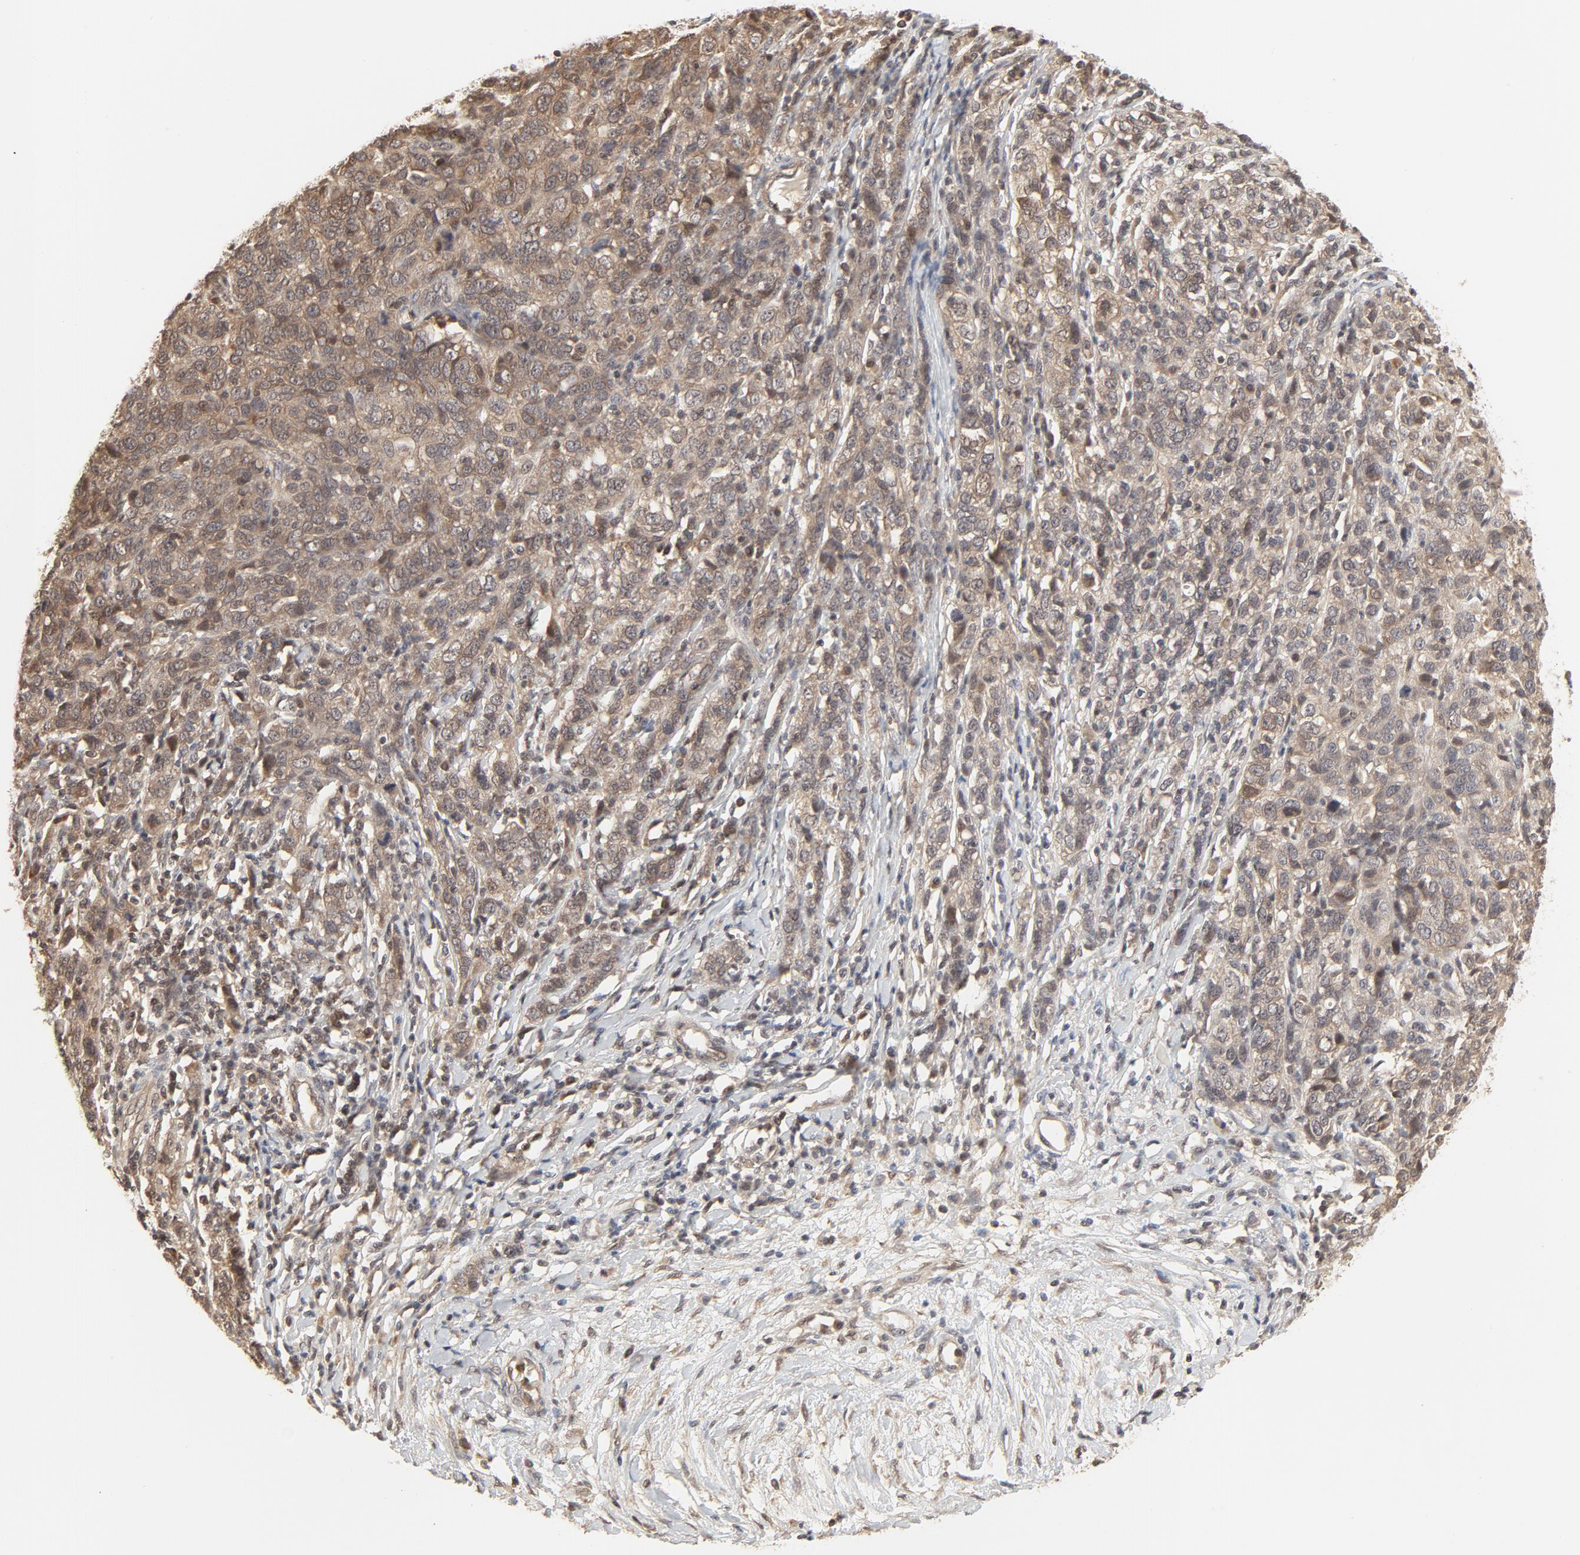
{"staining": {"intensity": "weak", "quantity": ">75%", "location": "cytoplasmic/membranous,nuclear"}, "tissue": "ovarian cancer", "cell_type": "Tumor cells", "image_type": "cancer", "snomed": [{"axis": "morphology", "description": "Cystadenocarcinoma, serous, NOS"}, {"axis": "topography", "description": "Ovary"}], "caption": "Immunohistochemistry (IHC) of serous cystadenocarcinoma (ovarian) reveals low levels of weak cytoplasmic/membranous and nuclear staining in approximately >75% of tumor cells. (Stains: DAB (3,3'-diaminobenzidine) in brown, nuclei in blue, Microscopy: brightfield microscopy at high magnification).", "gene": "NEDD8", "patient": {"sex": "female", "age": 71}}